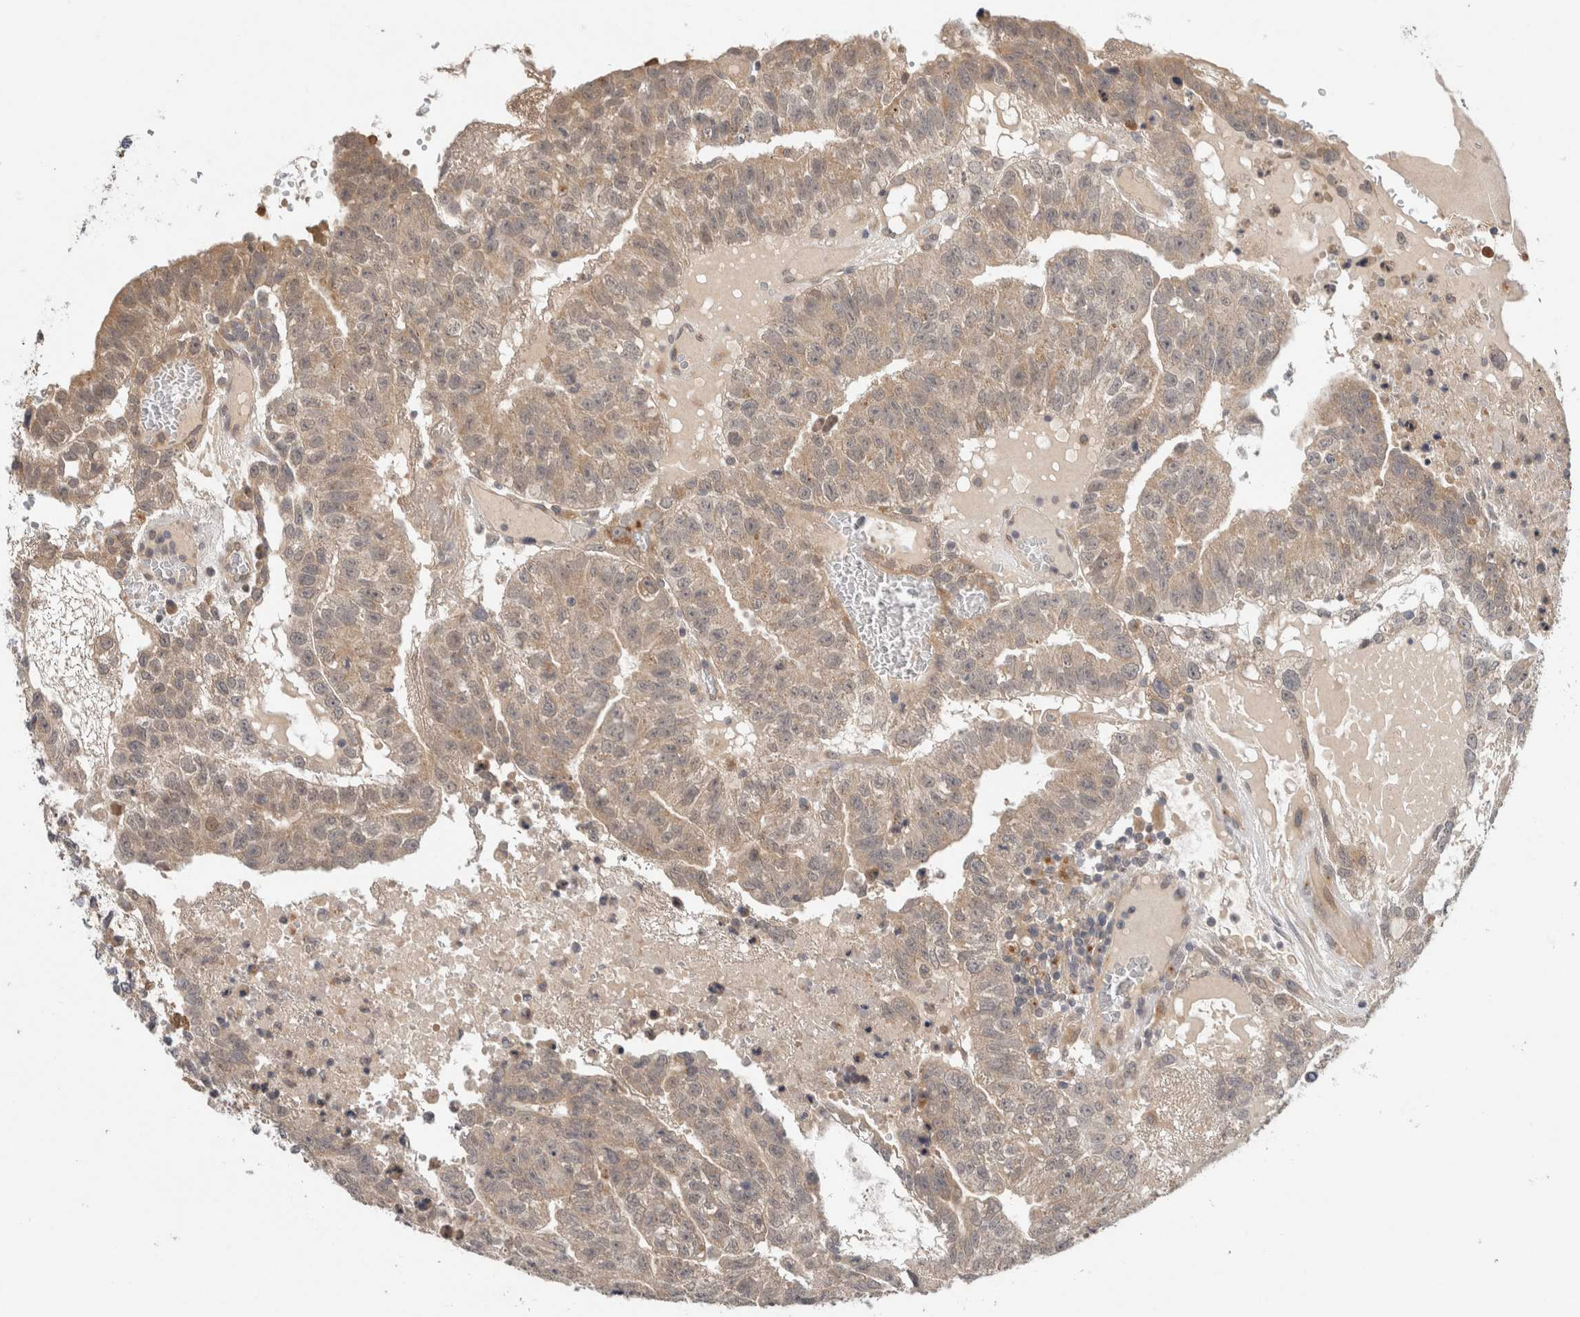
{"staining": {"intensity": "weak", "quantity": "25%-75%", "location": "cytoplasmic/membranous"}, "tissue": "testis cancer", "cell_type": "Tumor cells", "image_type": "cancer", "snomed": [{"axis": "morphology", "description": "Seminoma, NOS"}, {"axis": "morphology", "description": "Carcinoma, Embryonal, NOS"}, {"axis": "topography", "description": "Testis"}], "caption": "Weak cytoplasmic/membranous staining is present in approximately 25%-75% of tumor cells in testis cancer (embryonal carcinoma).", "gene": "SGK1", "patient": {"sex": "male", "age": 52}}